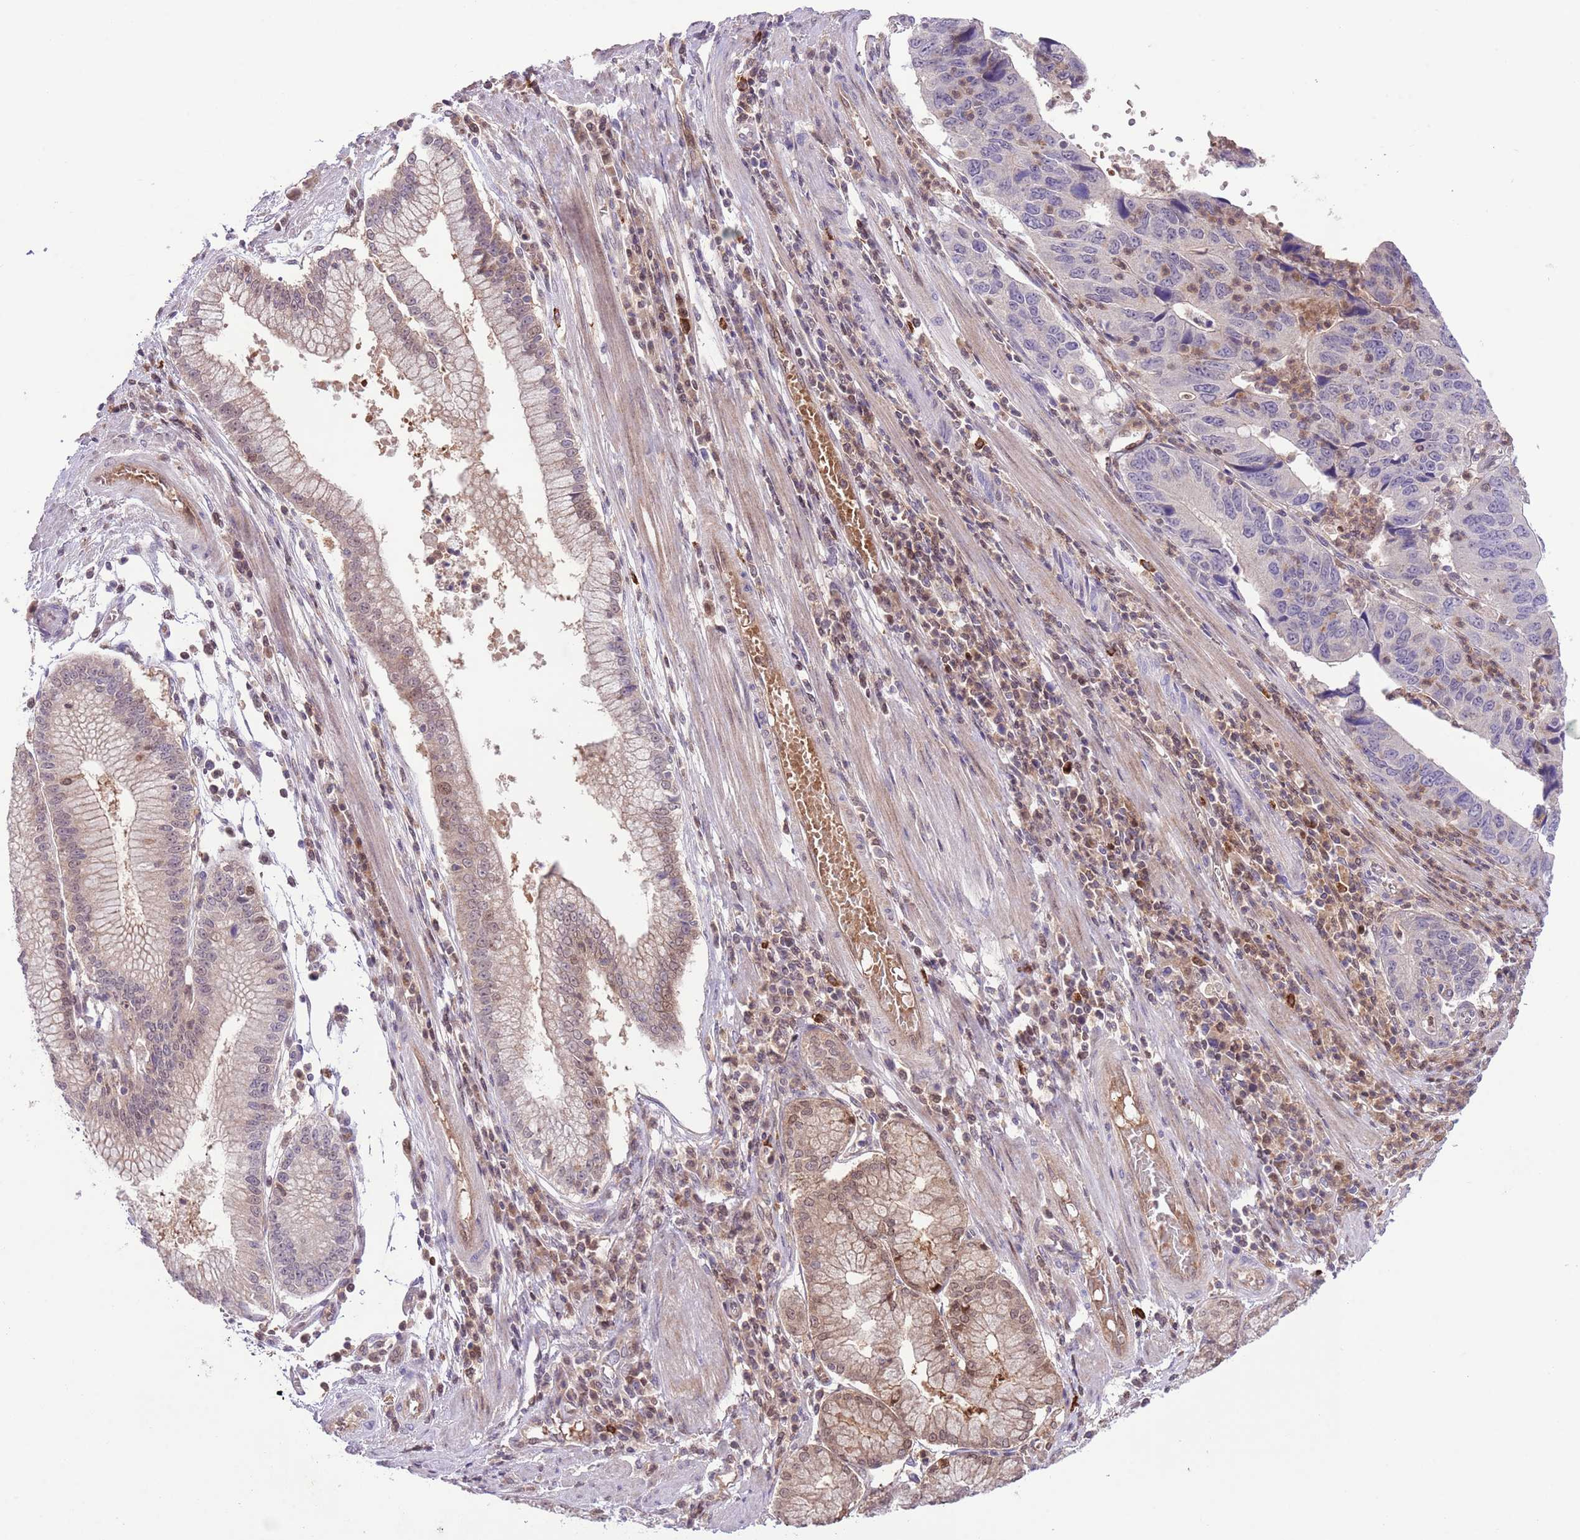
{"staining": {"intensity": "negative", "quantity": "none", "location": "none"}, "tissue": "stomach cancer", "cell_type": "Tumor cells", "image_type": "cancer", "snomed": [{"axis": "morphology", "description": "Adenocarcinoma, NOS"}, {"axis": "topography", "description": "Stomach"}], "caption": "Protein analysis of stomach cancer reveals no significant expression in tumor cells.", "gene": "HDHD2", "patient": {"sex": "male", "age": 59}}